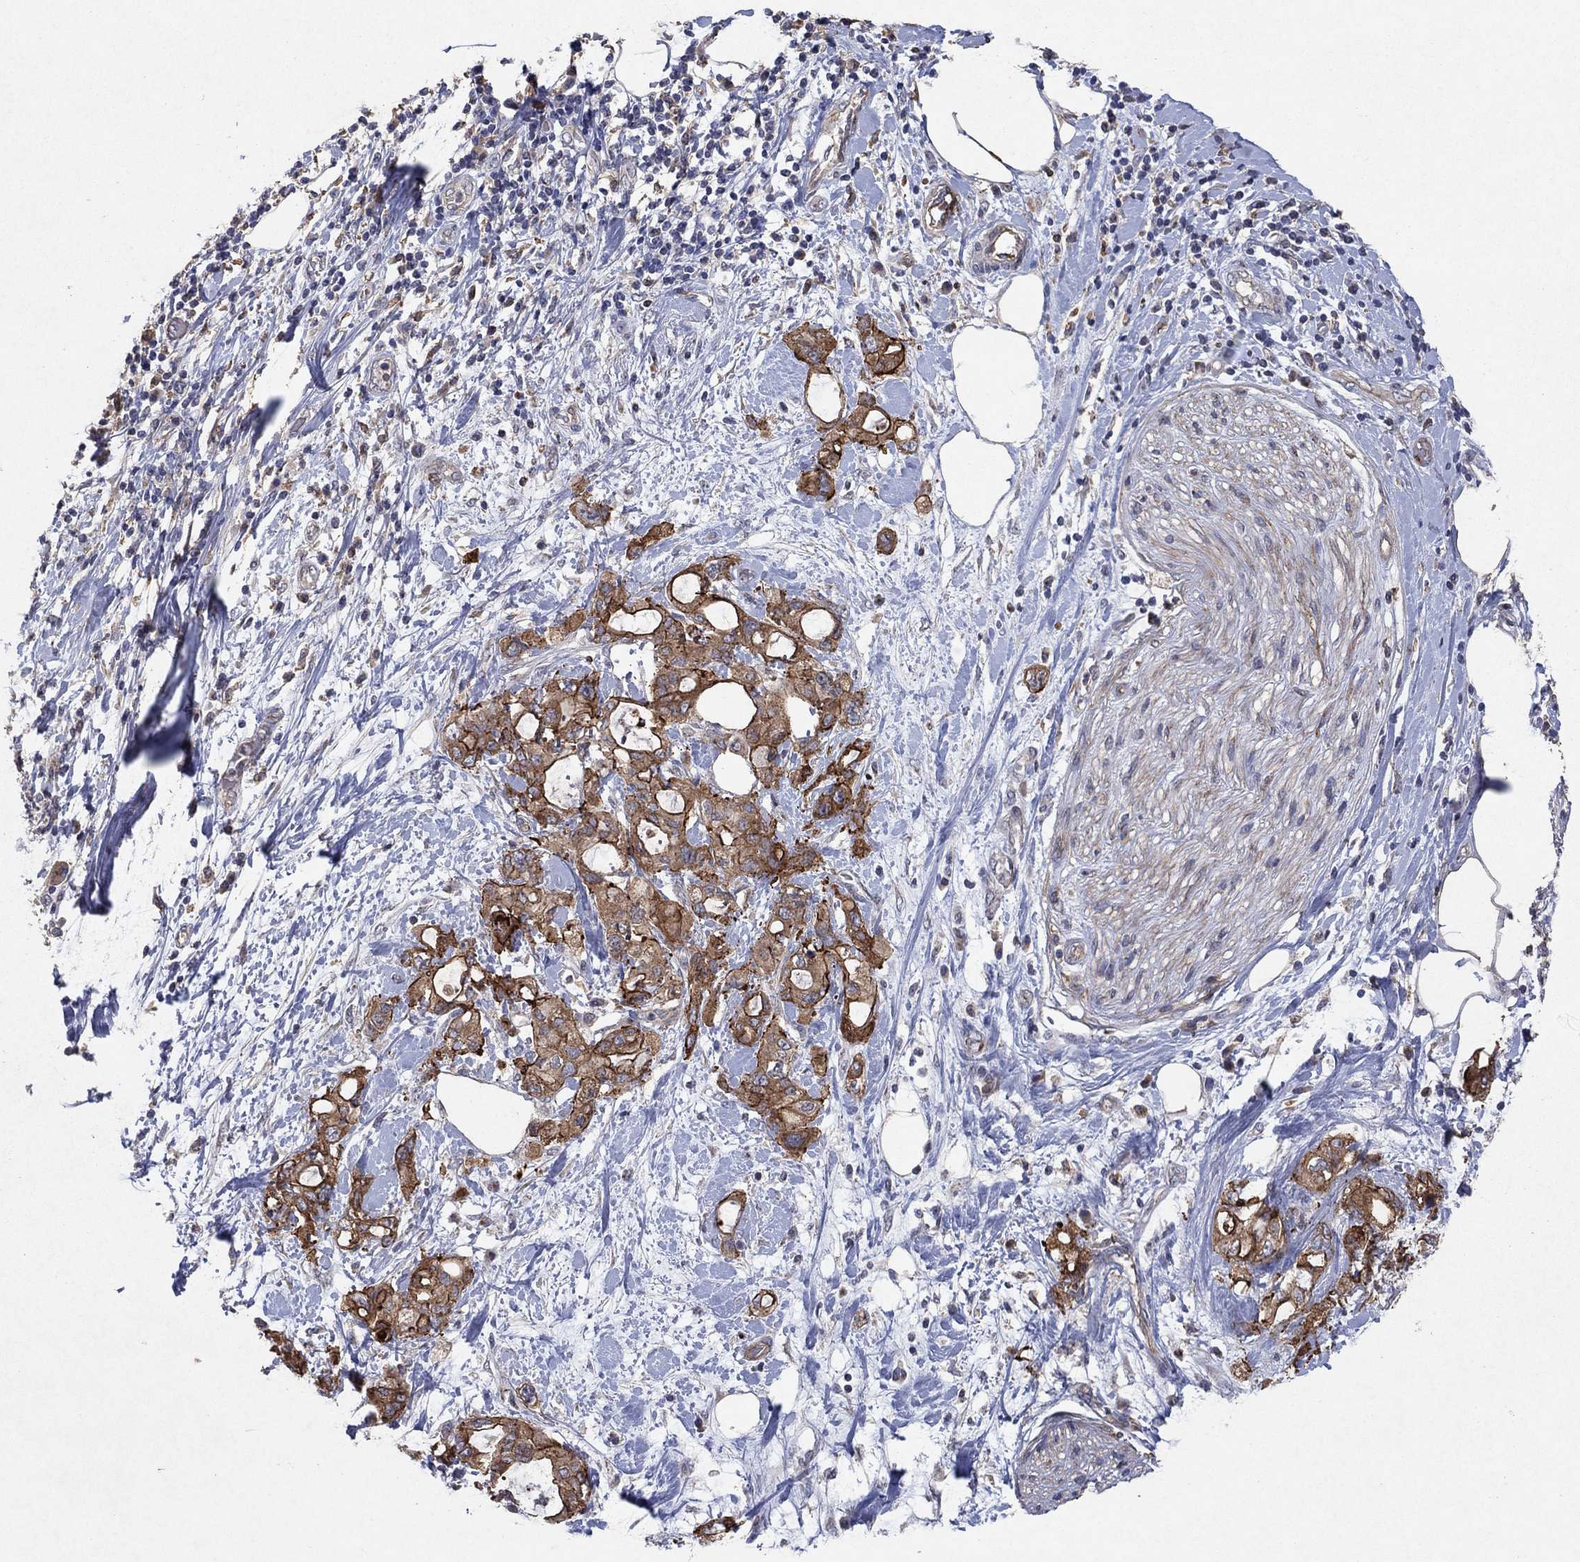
{"staining": {"intensity": "strong", "quantity": "25%-75%", "location": "cytoplasmic/membranous"}, "tissue": "pancreatic cancer", "cell_type": "Tumor cells", "image_type": "cancer", "snomed": [{"axis": "morphology", "description": "Adenocarcinoma, NOS"}, {"axis": "topography", "description": "Pancreas"}], "caption": "Immunohistochemical staining of pancreatic adenocarcinoma shows strong cytoplasmic/membranous protein staining in about 25%-75% of tumor cells. (IHC, brightfield microscopy, high magnification).", "gene": "FRG1", "patient": {"sex": "female", "age": 56}}